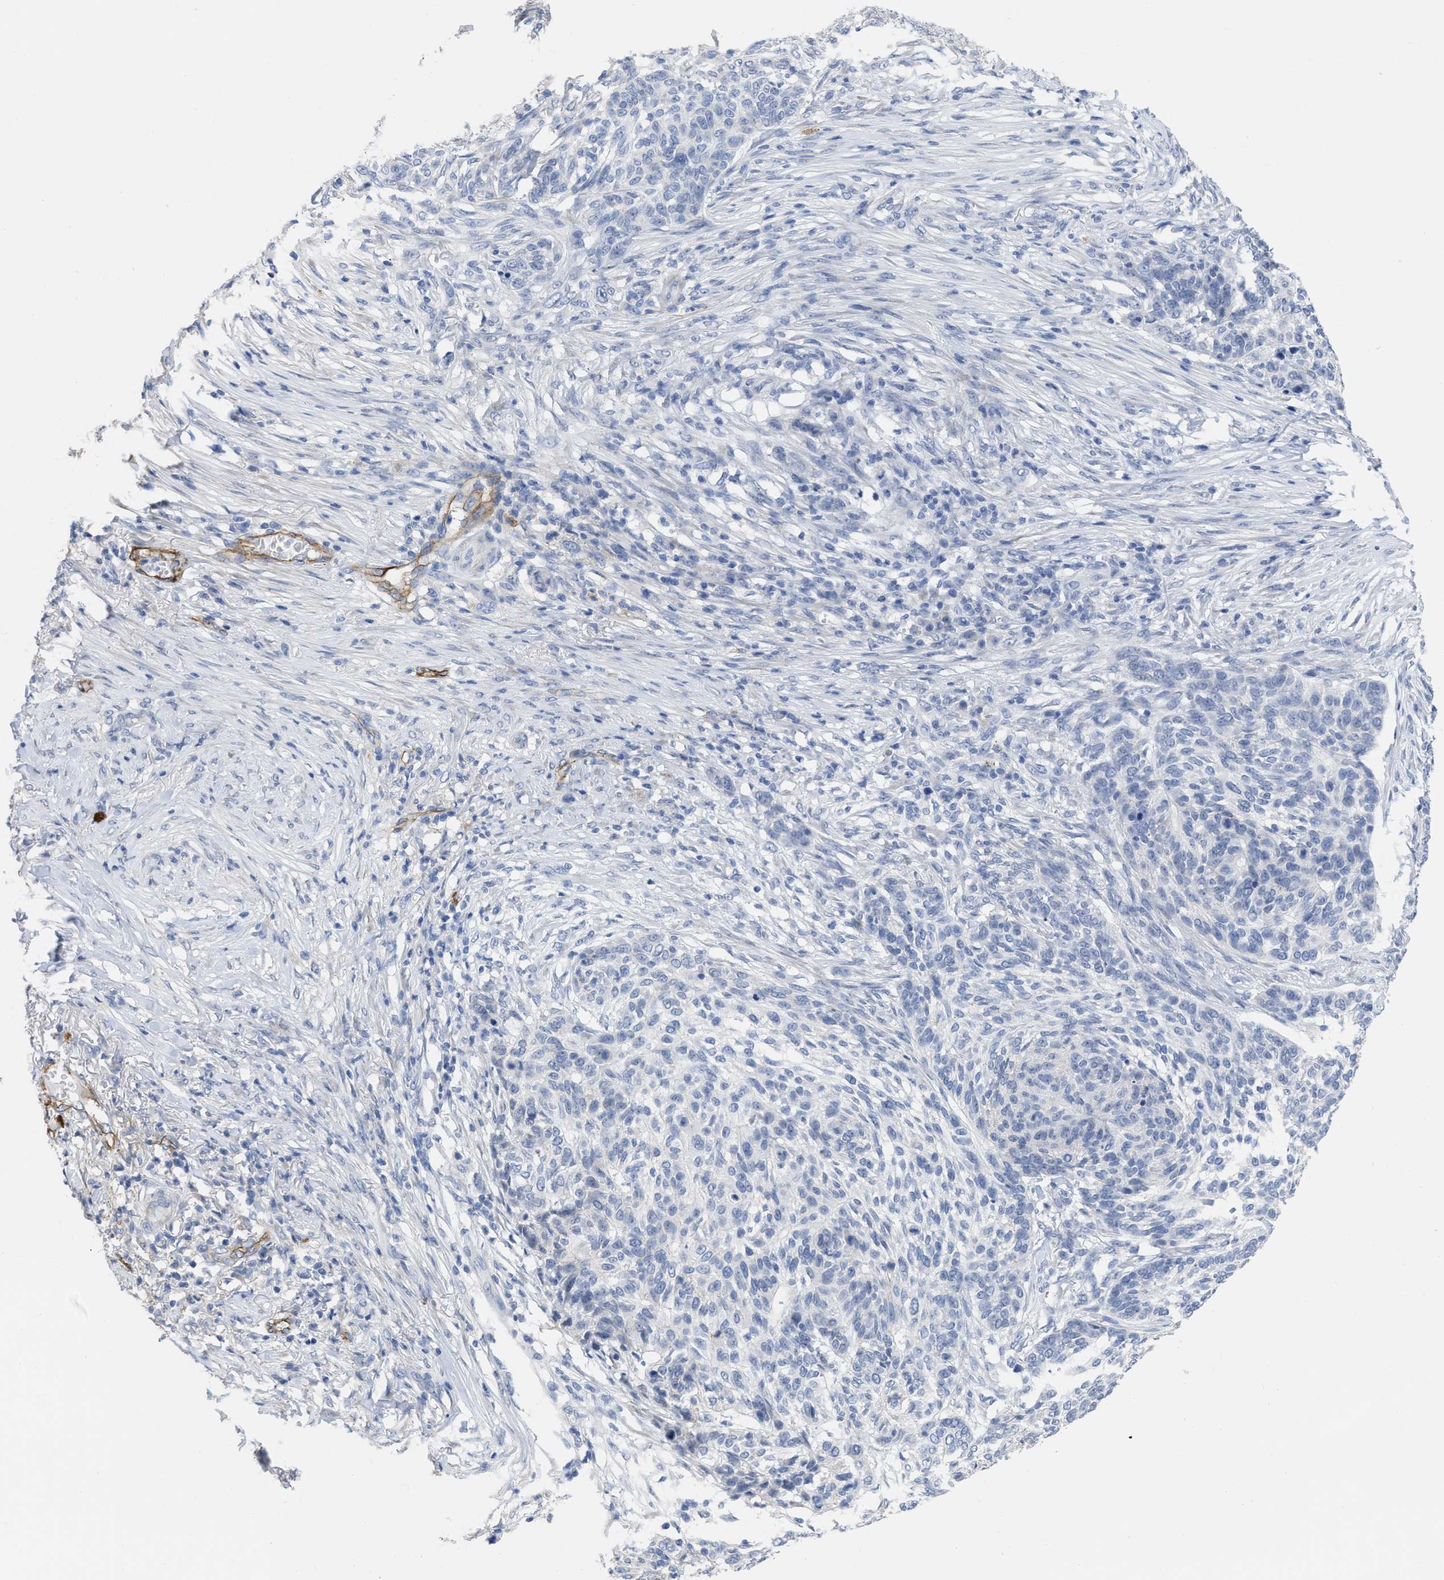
{"staining": {"intensity": "negative", "quantity": "none", "location": "none"}, "tissue": "skin cancer", "cell_type": "Tumor cells", "image_type": "cancer", "snomed": [{"axis": "morphology", "description": "Basal cell carcinoma"}, {"axis": "topography", "description": "Skin"}], "caption": "Photomicrograph shows no protein expression in tumor cells of basal cell carcinoma (skin) tissue.", "gene": "ACKR1", "patient": {"sex": "male", "age": 85}}